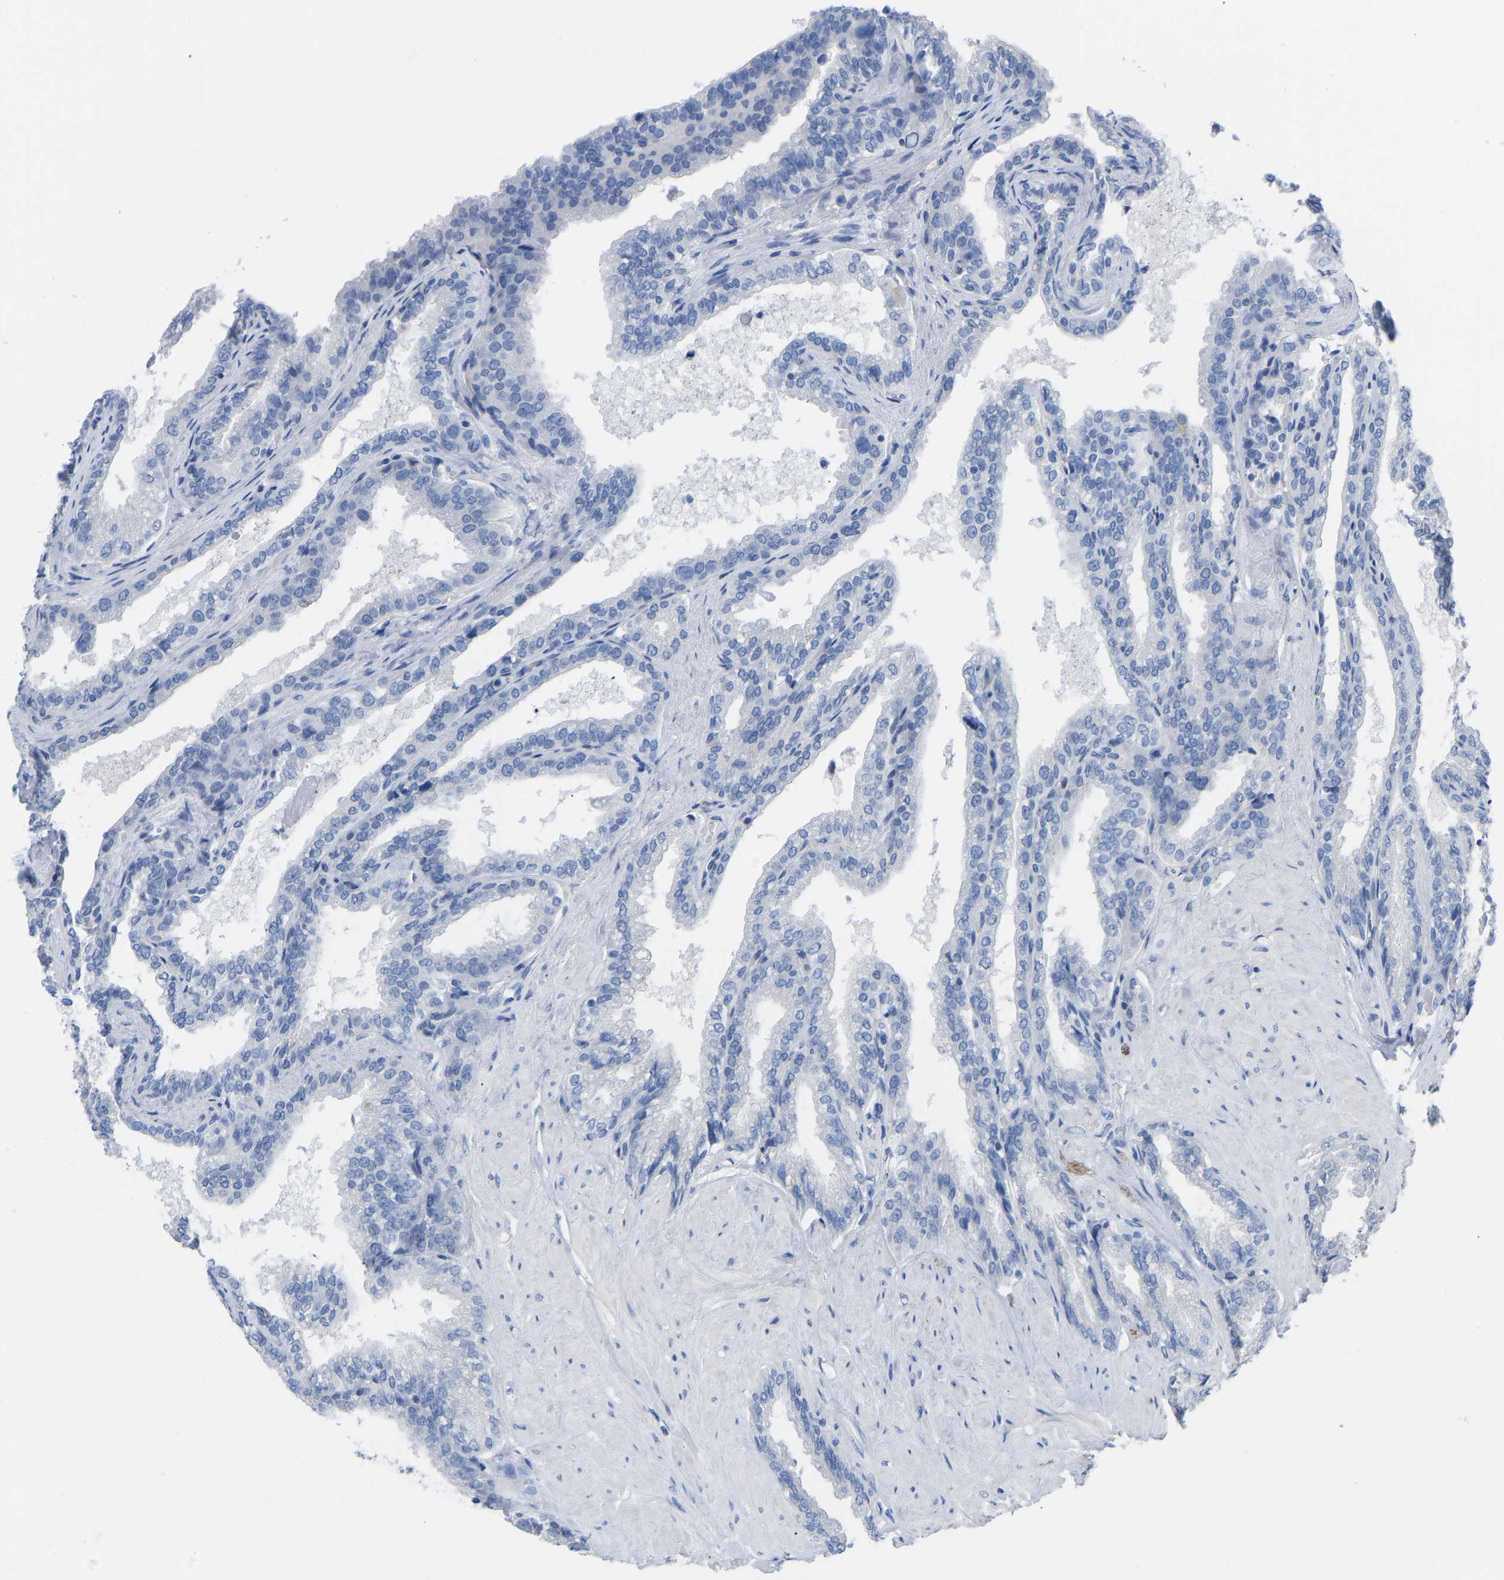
{"staining": {"intensity": "negative", "quantity": "none", "location": "none"}, "tissue": "seminal vesicle", "cell_type": "Glandular cells", "image_type": "normal", "snomed": [{"axis": "morphology", "description": "Normal tissue, NOS"}, {"axis": "topography", "description": "Seminal veicle"}], "caption": "Seminal vesicle stained for a protein using immunohistochemistry (IHC) displays no positivity glandular cells.", "gene": "OLIG2", "patient": {"sex": "male", "age": 46}}